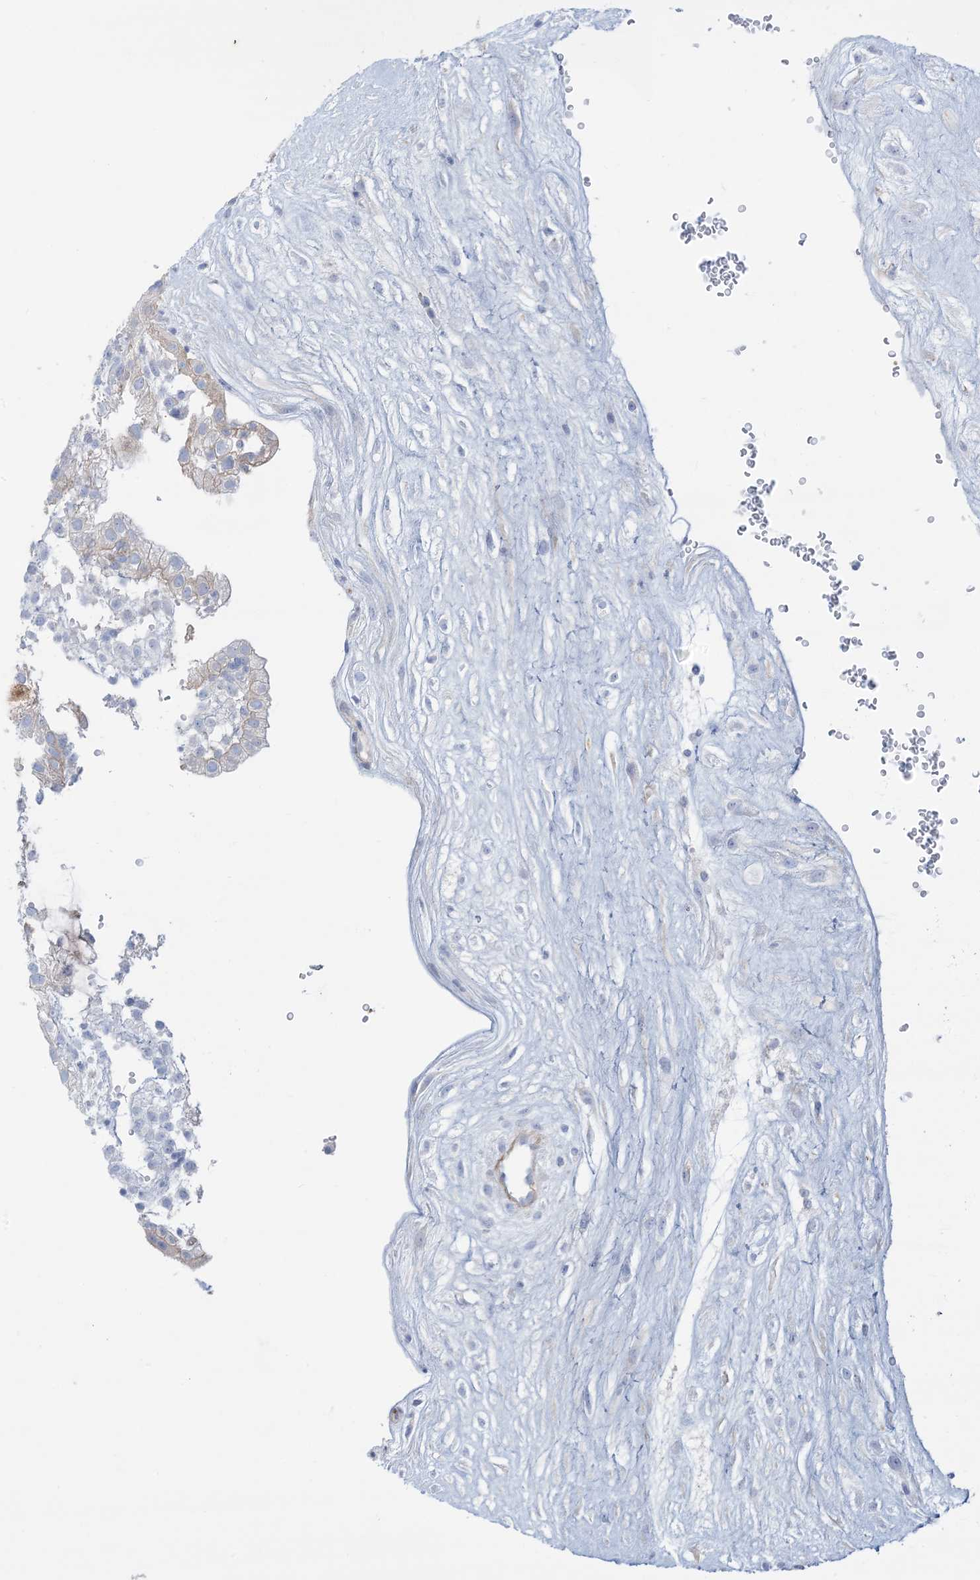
{"staining": {"intensity": "negative", "quantity": "none", "location": "none"}, "tissue": "placenta", "cell_type": "Decidual cells", "image_type": "normal", "snomed": [{"axis": "morphology", "description": "Normal tissue, NOS"}, {"axis": "topography", "description": "Placenta"}], "caption": "IHC of normal placenta shows no positivity in decidual cells. The staining is performed using DAB (3,3'-diaminobenzidine) brown chromogen with nuclei counter-stained in using hematoxylin.", "gene": "ATP11C", "patient": {"sex": "female", "age": 18}}